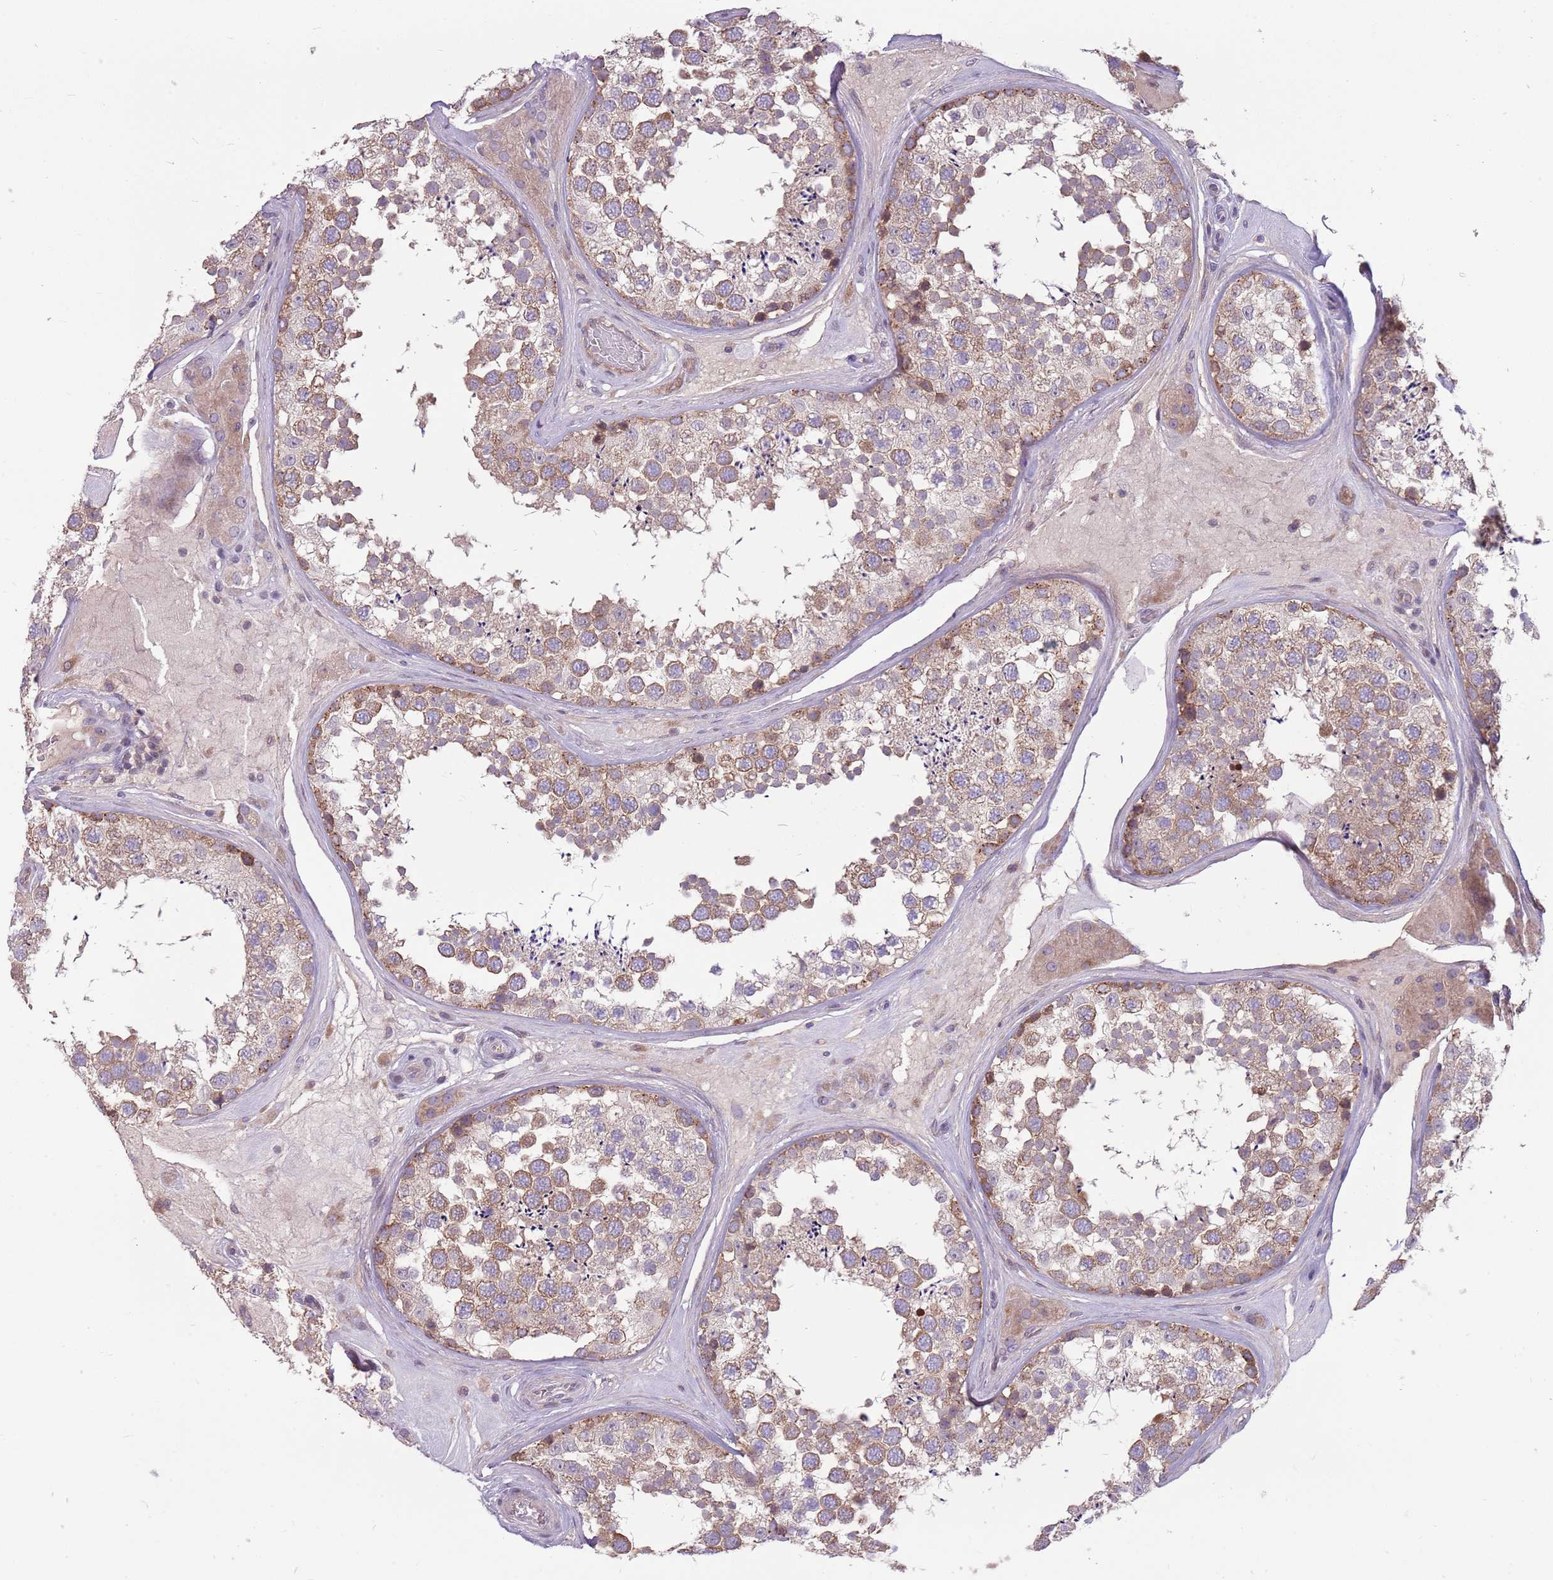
{"staining": {"intensity": "moderate", "quantity": "25%-75%", "location": "cytoplasmic/membranous"}, "tissue": "testis", "cell_type": "Cells in seminiferous ducts", "image_type": "normal", "snomed": [{"axis": "morphology", "description": "Normal tissue, NOS"}, {"axis": "topography", "description": "Testis"}], "caption": "A micrograph of human testis stained for a protein displays moderate cytoplasmic/membranous brown staining in cells in seminiferous ducts. The staining was performed using DAB to visualize the protein expression in brown, while the nuclei were stained in blue with hematoxylin (Magnification: 20x).", "gene": "PPP1R27", "patient": {"sex": "male", "age": 46}}